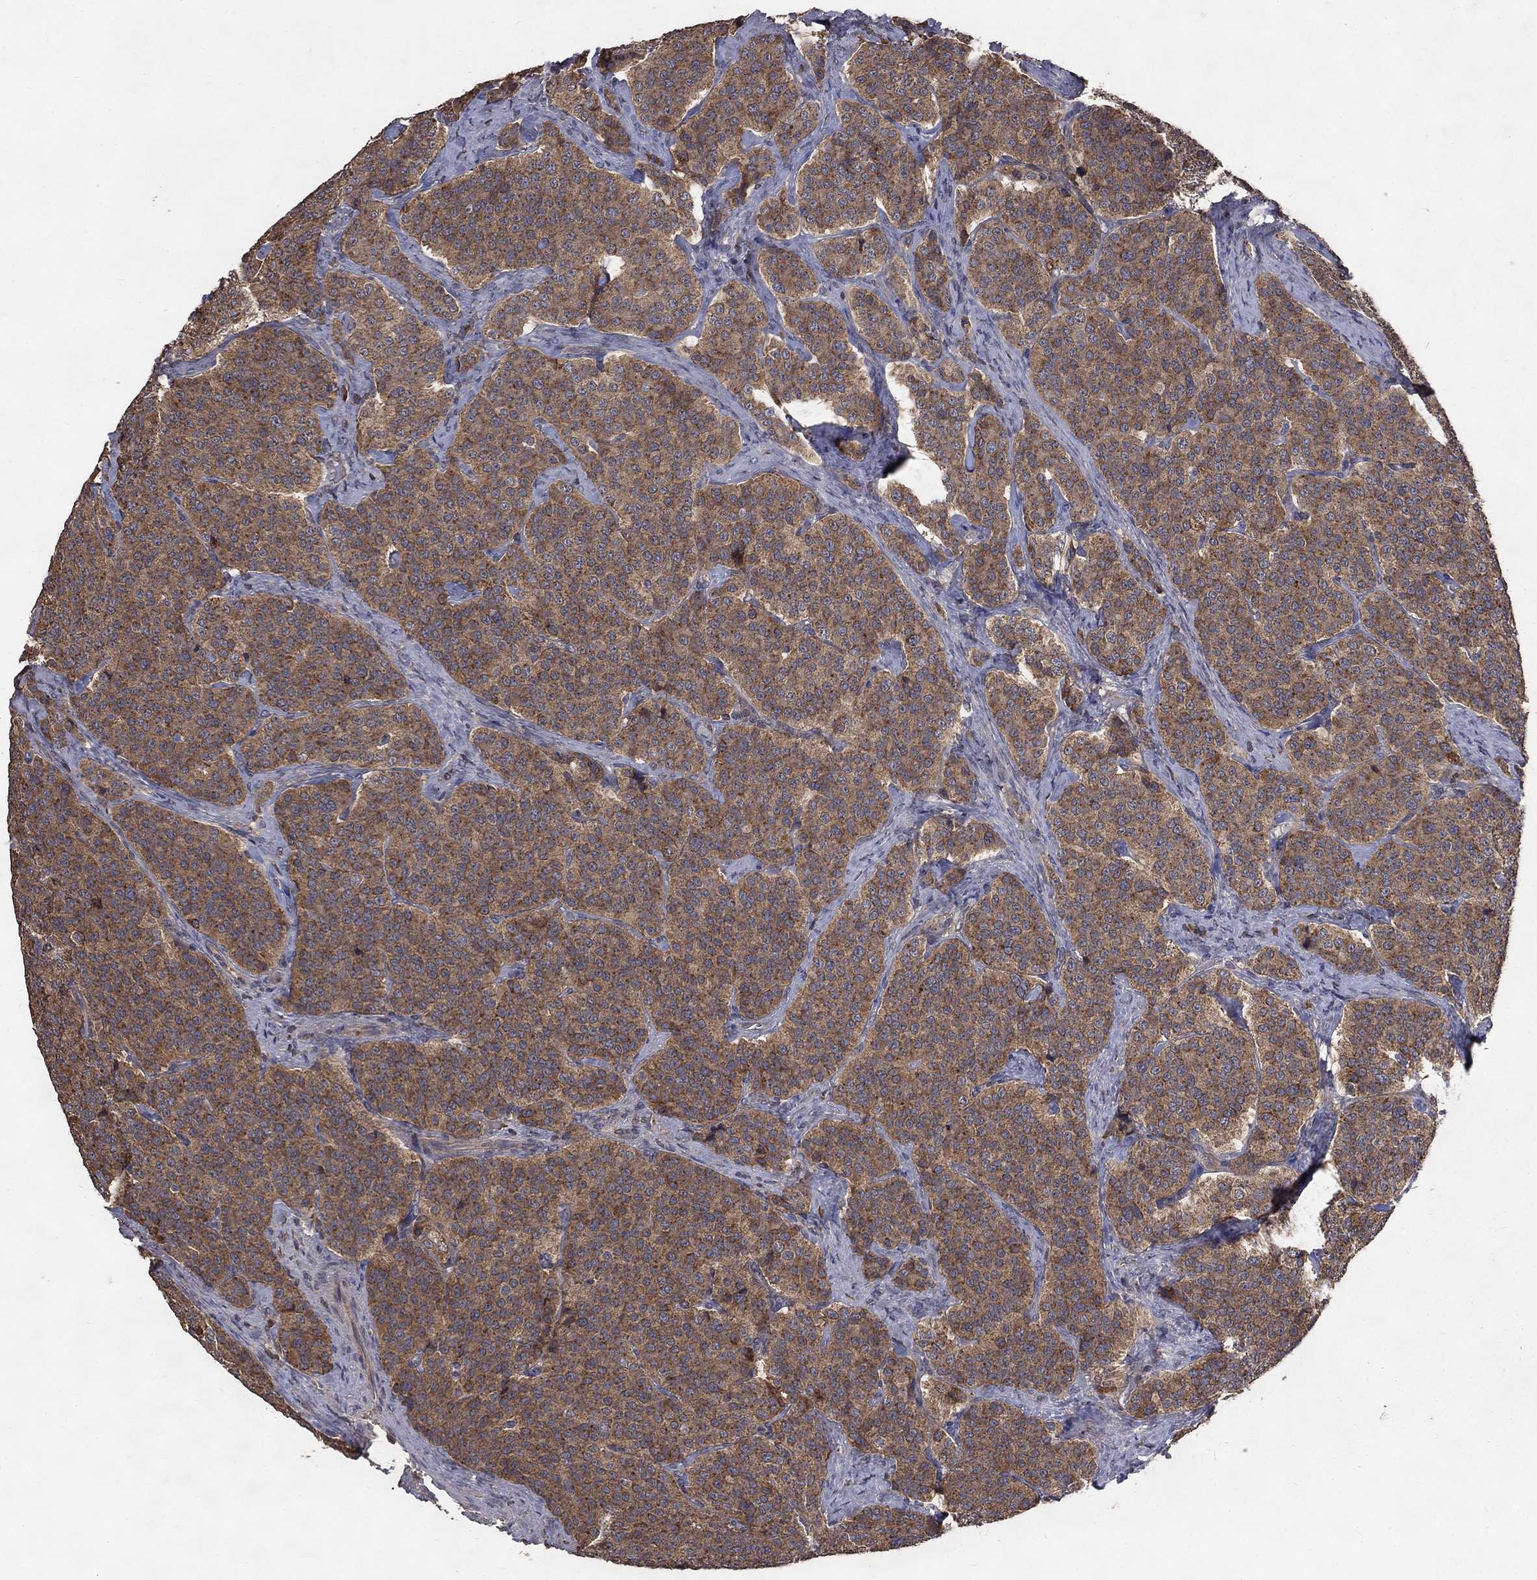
{"staining": {"intensity": "moderate", "quantity": ">75%", "location": "cytoplasmic/membranous"}, "tissue": "carcinoid", "cell_type": "Tumor cells", "image_type": "cancer", "snomed": [{"axis": "morphology", "description": "Carcinoid, malignant, NOS"}, {"axis": "topography", "description": "Small intestine"}], "caption": "Tumor cells reveal medium levels of moderate cytoplasmic/membranous staining in approximately >75% of cells in human malignant carcinoid.", "gene": "C17orf75", "patient": {"sex": "female", "age": 58}}